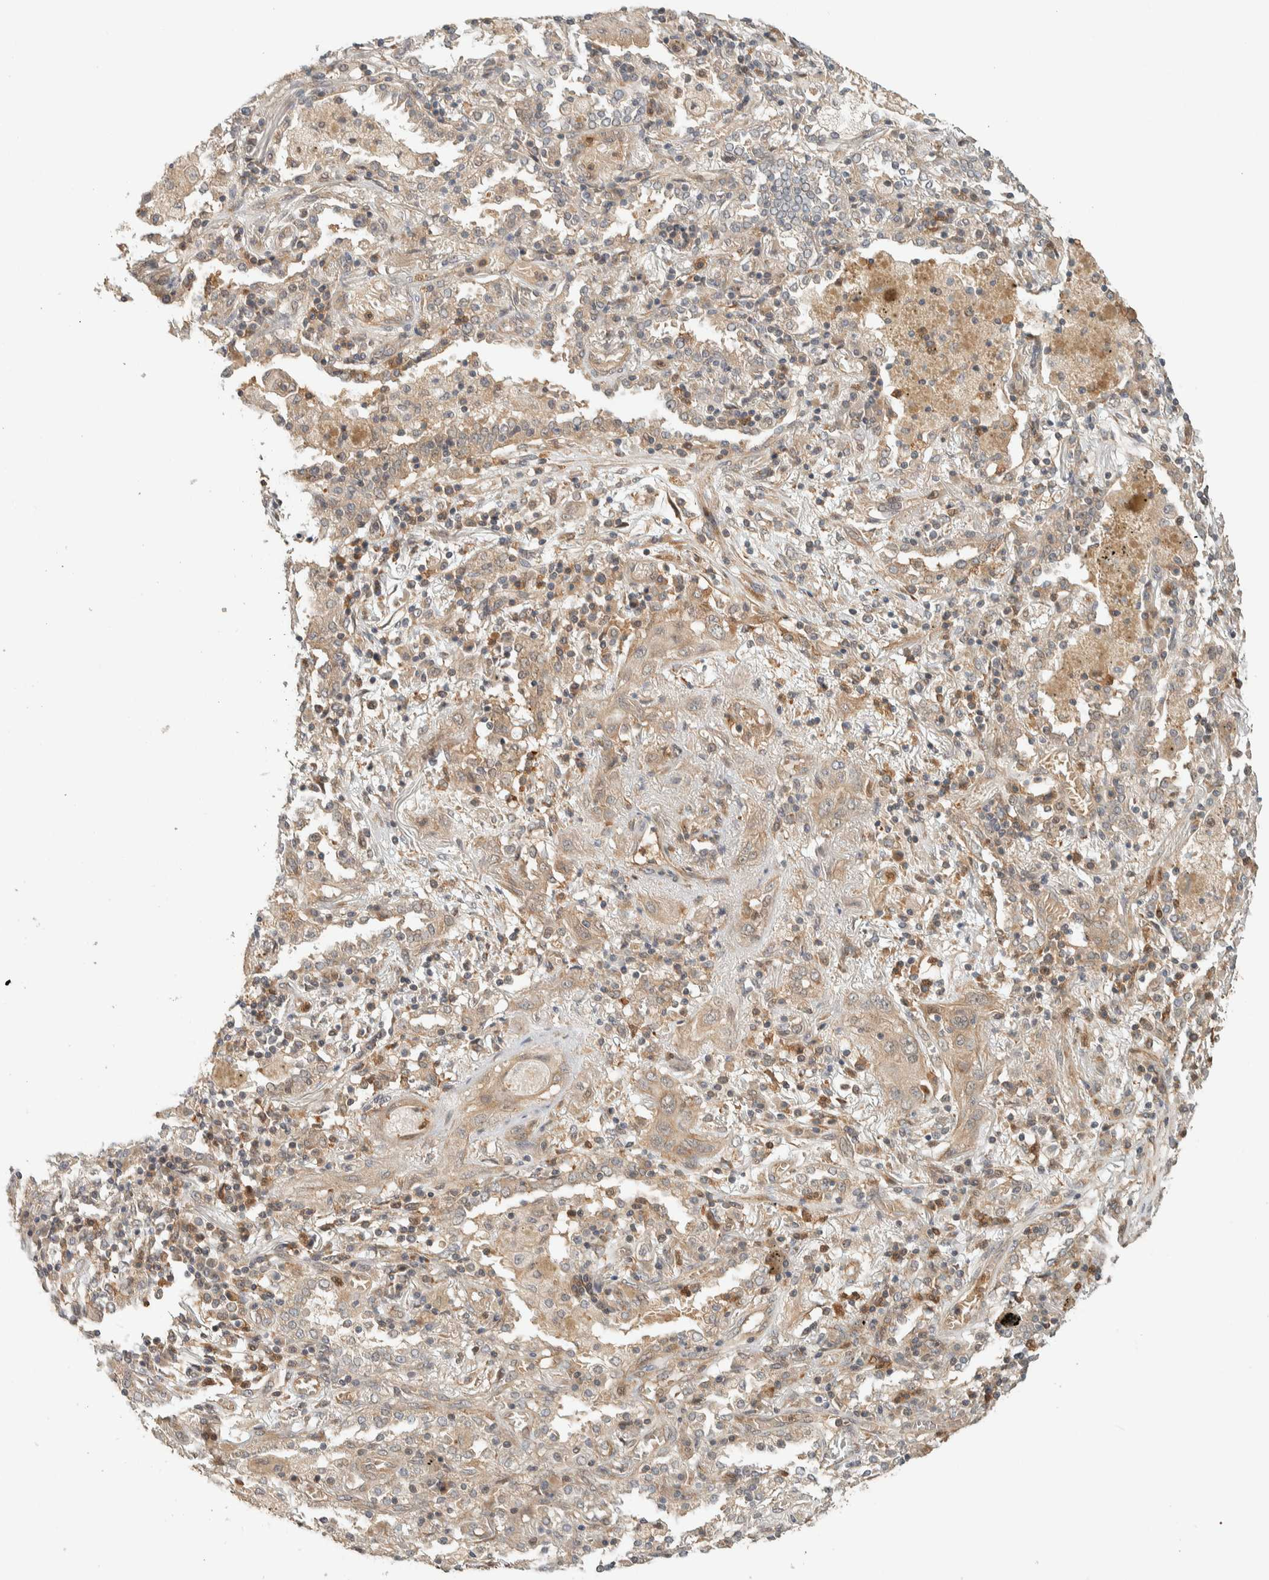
{"staining": {"intensity": "weak", "quantity": ">75%", "location": "cytoplasmic/membranous"}, "tissue": "lung cancer", "cell_type": "Tumor cells", "image_type": "cancer", "snomed": [{"axis": "morphology", "description": "Squamous cell carcinoma, NOS"}, {"axis": "topography", "description": "Lung"}], "caption": "Immunohistochemical staining of lung cancer displays low levels of weak cytoplasmic/membranous protein positivity in about >75% of tumor cells. Nuclei are stained in blue.", "gene": "ADSS2", "patient": {"sex": "female", "age": 47}}